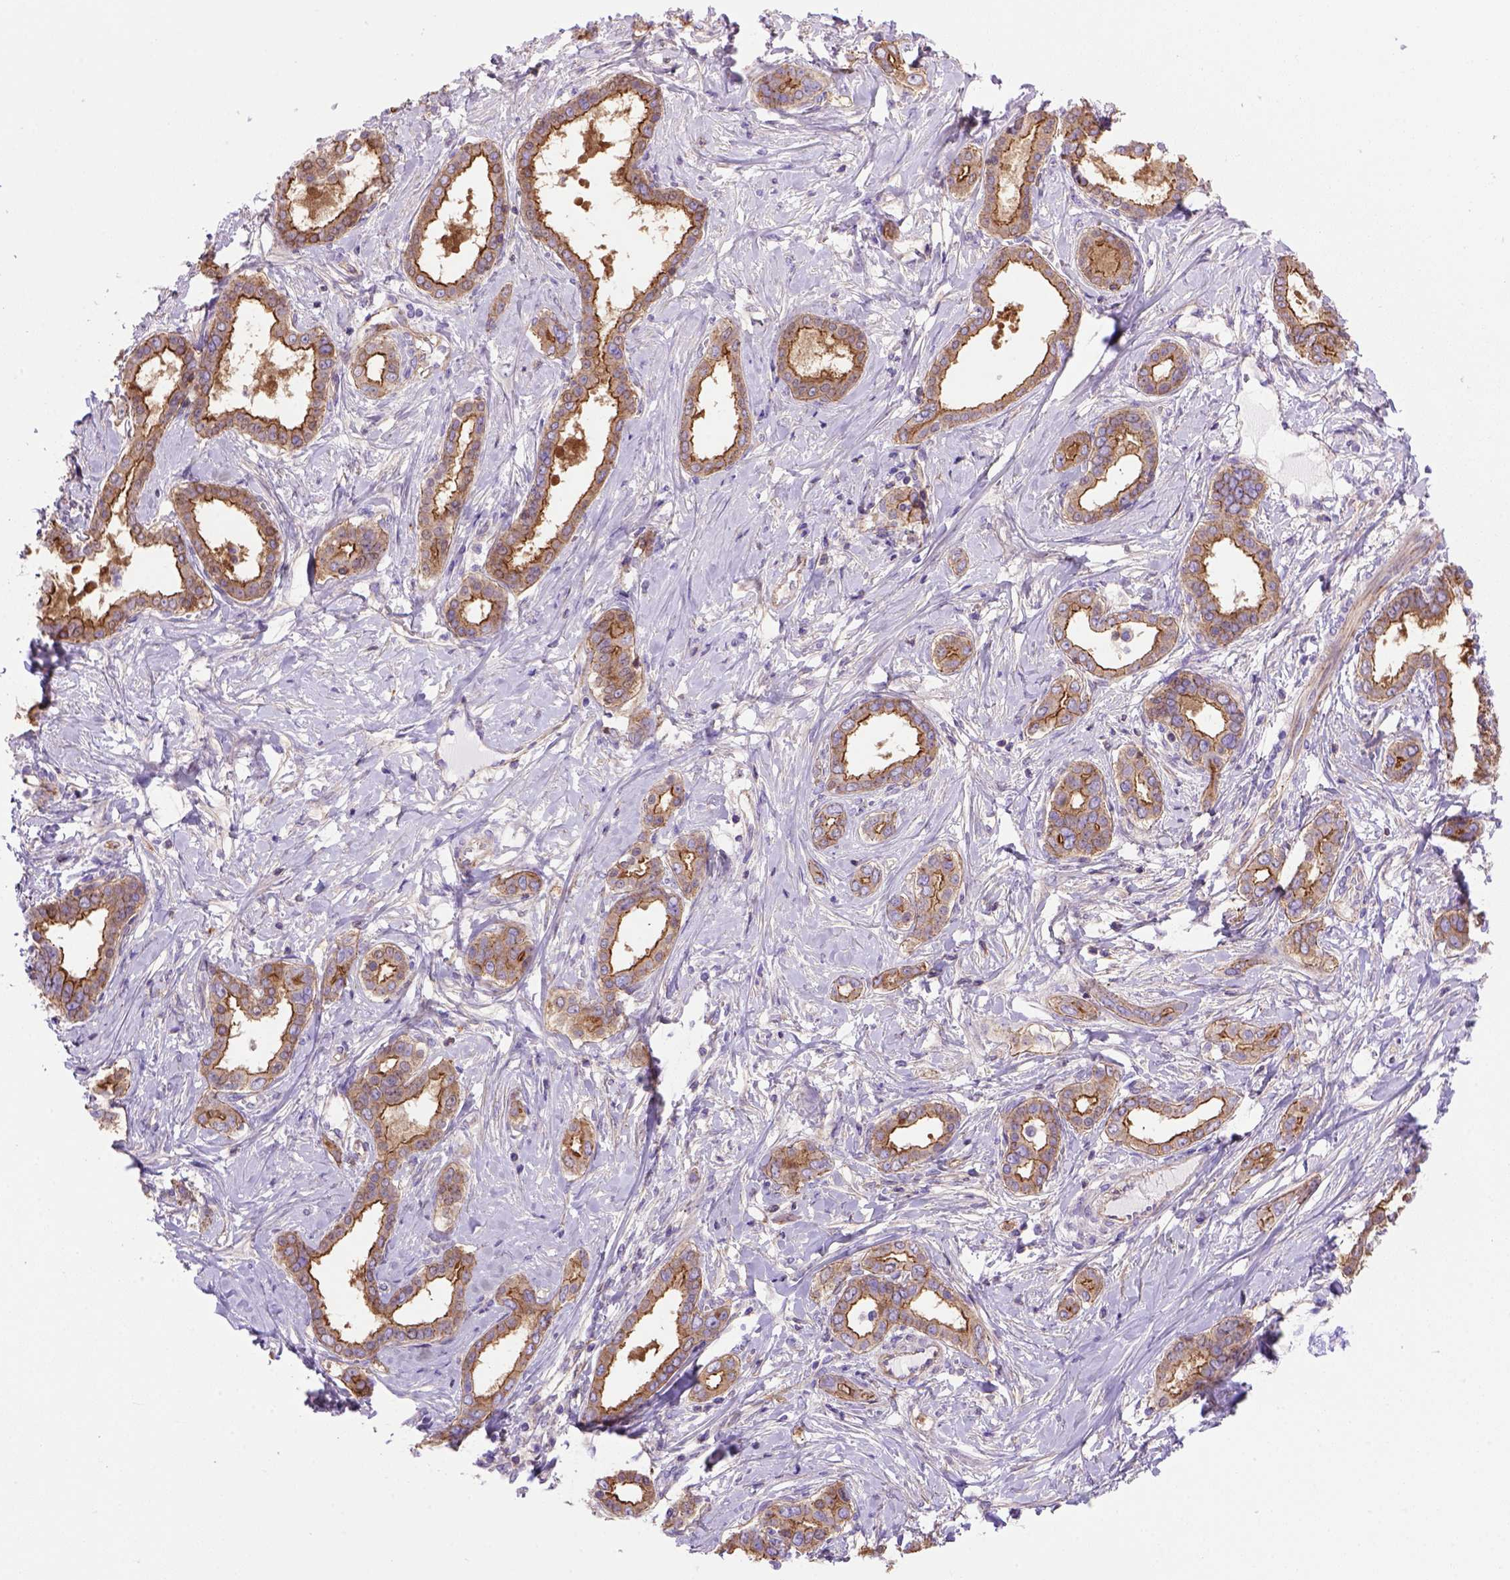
{"staining": {"intensity": "strong", "quantity": ">75%", "location": "cytoplasmic/membranous"}, "tissue": "liver cancer", "cell_type": "Tumor cells", "image_type": "cancer", "snomed": [{"axis": "morphology", "description": "Cholangiocarcinoma"}, {"axis": "topography", "description": "Liver"}], "caption": "The micrograph reveals a brown stain indicating the presence of a protein in the cytoplasmic/membranous of tumor cells in cholangiocarcinoma (liver).", "gene": "PEX12", "patient": {"sex": "female", "age": 47}}